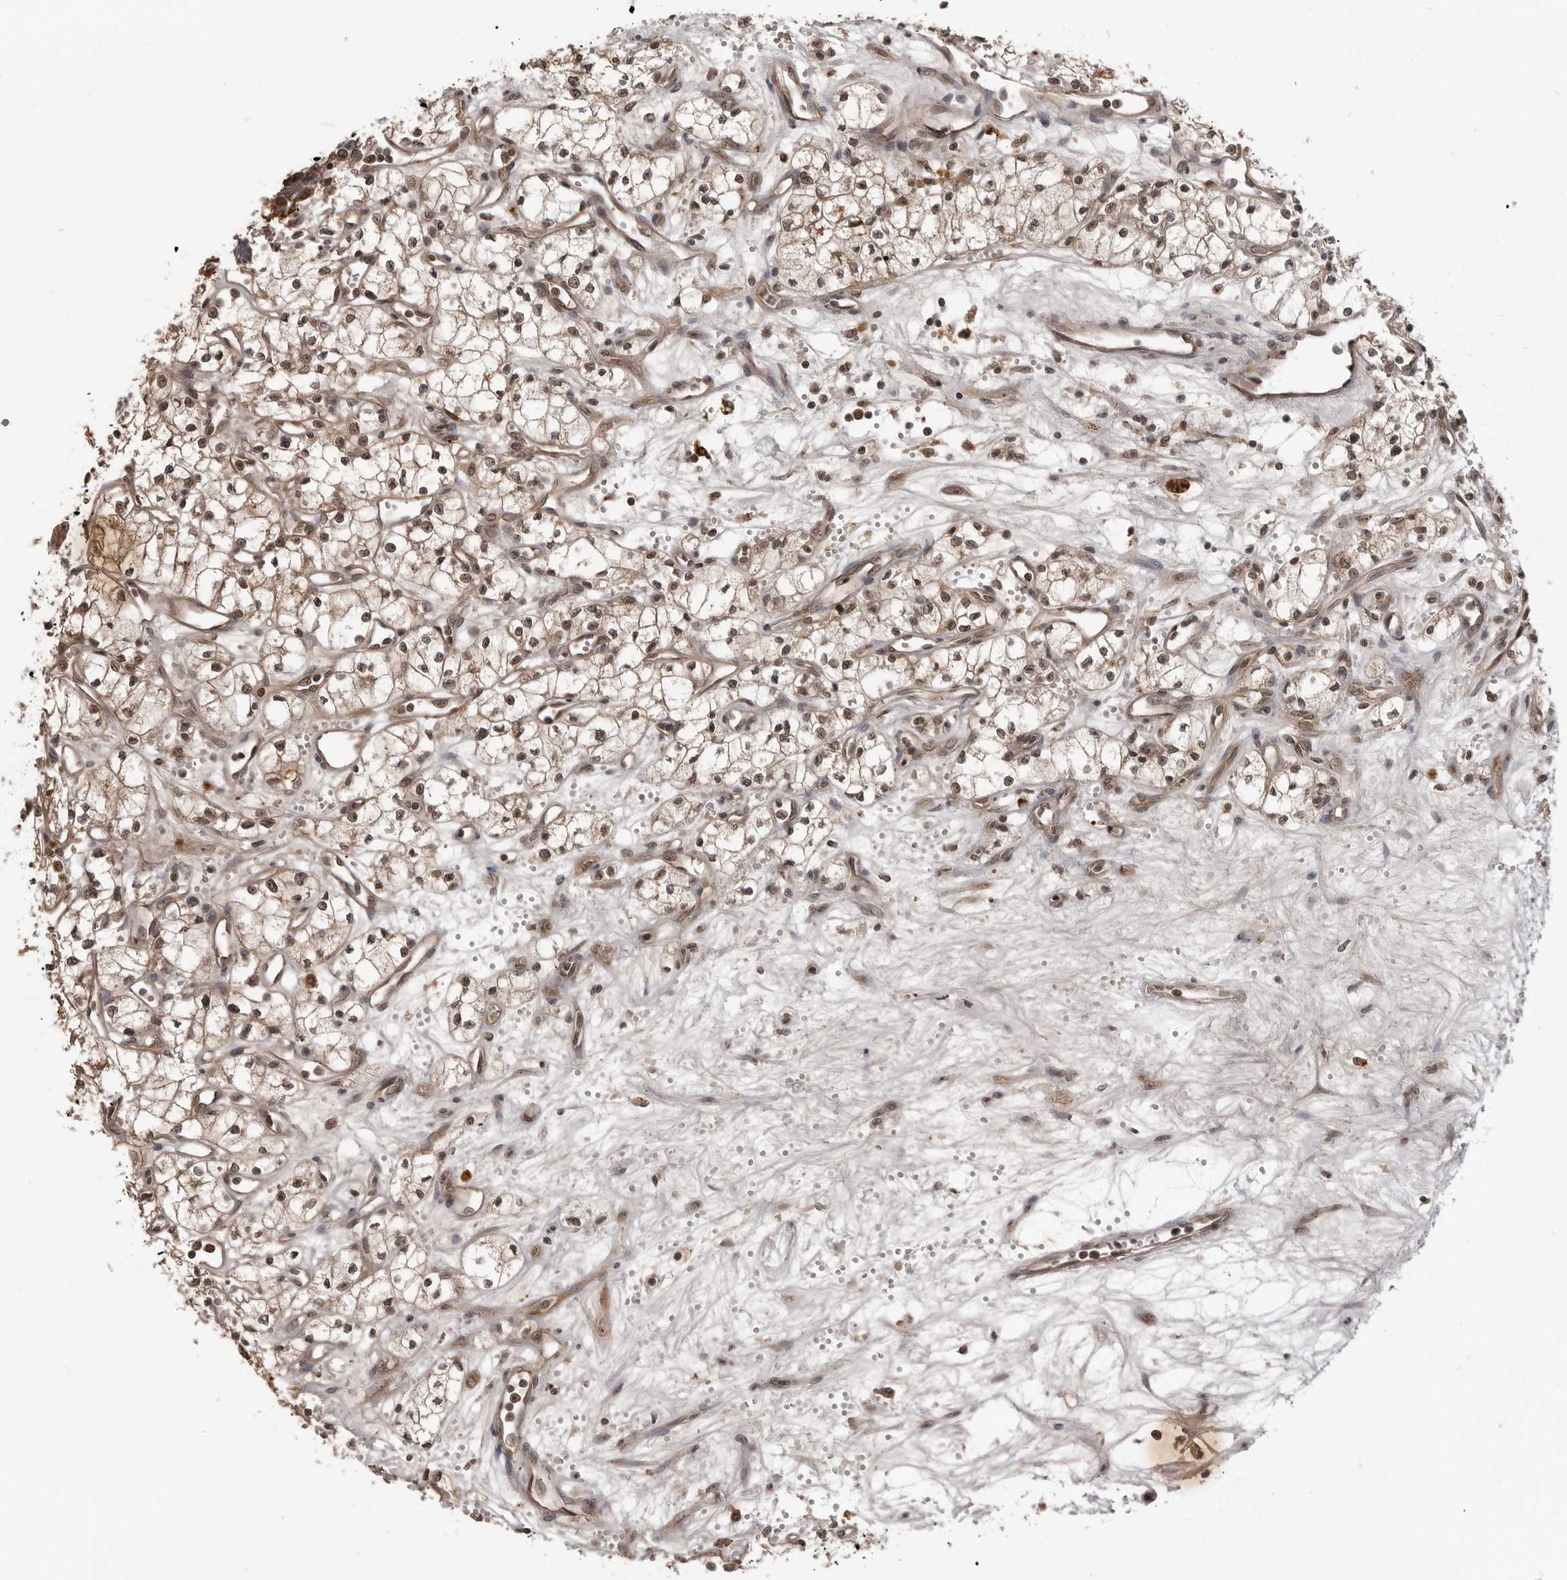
{"staining": {"intensity": "moderate", "quantity": ">75%", "location": "nuclear"}, "tissue": "renal cancer", "cell_type": "Tumor cells", "image_type": "cancer", "snomed": [{"axis": "morphology", "description": "Adenocarcinoma, NOS"}, {"axis": "topography", "description": "Kidney"}], "caption": "A medium amount of moderate nuclear staining is present in about >75% of tumor cells in adenocarcinoma (renal) tissue. (Brightfield microscopy of DAB IHC at high magnification).", "gene": "IL24", "patient": {"sex": "male", "age": 59}}